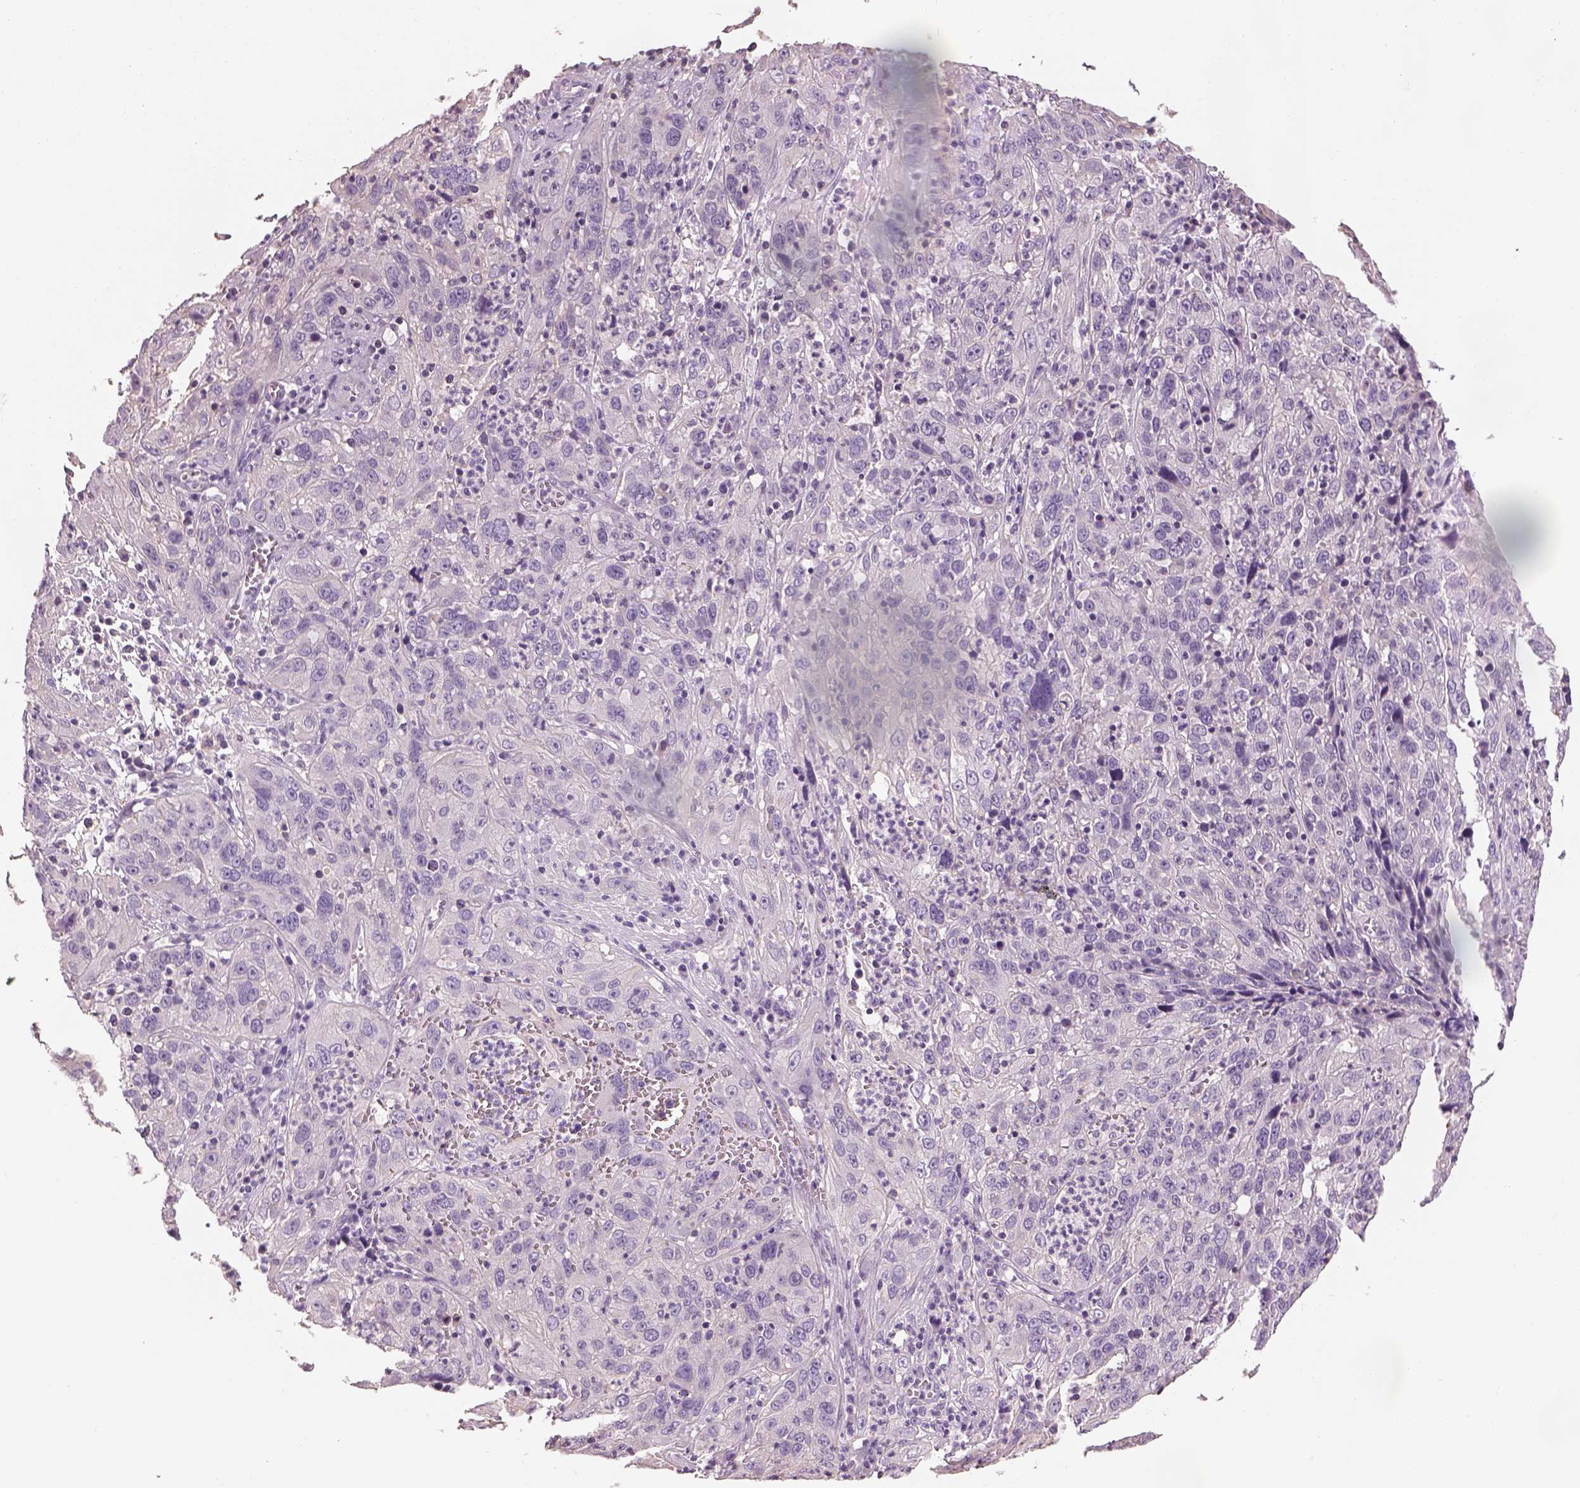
{"staining": {"intensity": "negative", "quantity": "none", "location": "none"}, "tissue": "cervical cancer", "cell_type": "Tumor cells", "image_type": "cancer", "snomed": [{"axis": "morphology", "description": "Squamous cell carcinoma, NOS"}, {"axis": "topography", "description": "Cervix"}], "caption": "Immunohistochemistry histopathology image of neoplastic tissue: human cervical cancer (squamous cell carcinoma) stained with DAB (3,3'-diaminobenzidine) demonstrates no significant protein staining in tumor cells.", "gene": "OTUD6A", "patient": {"sex": "female", "age": 32}}